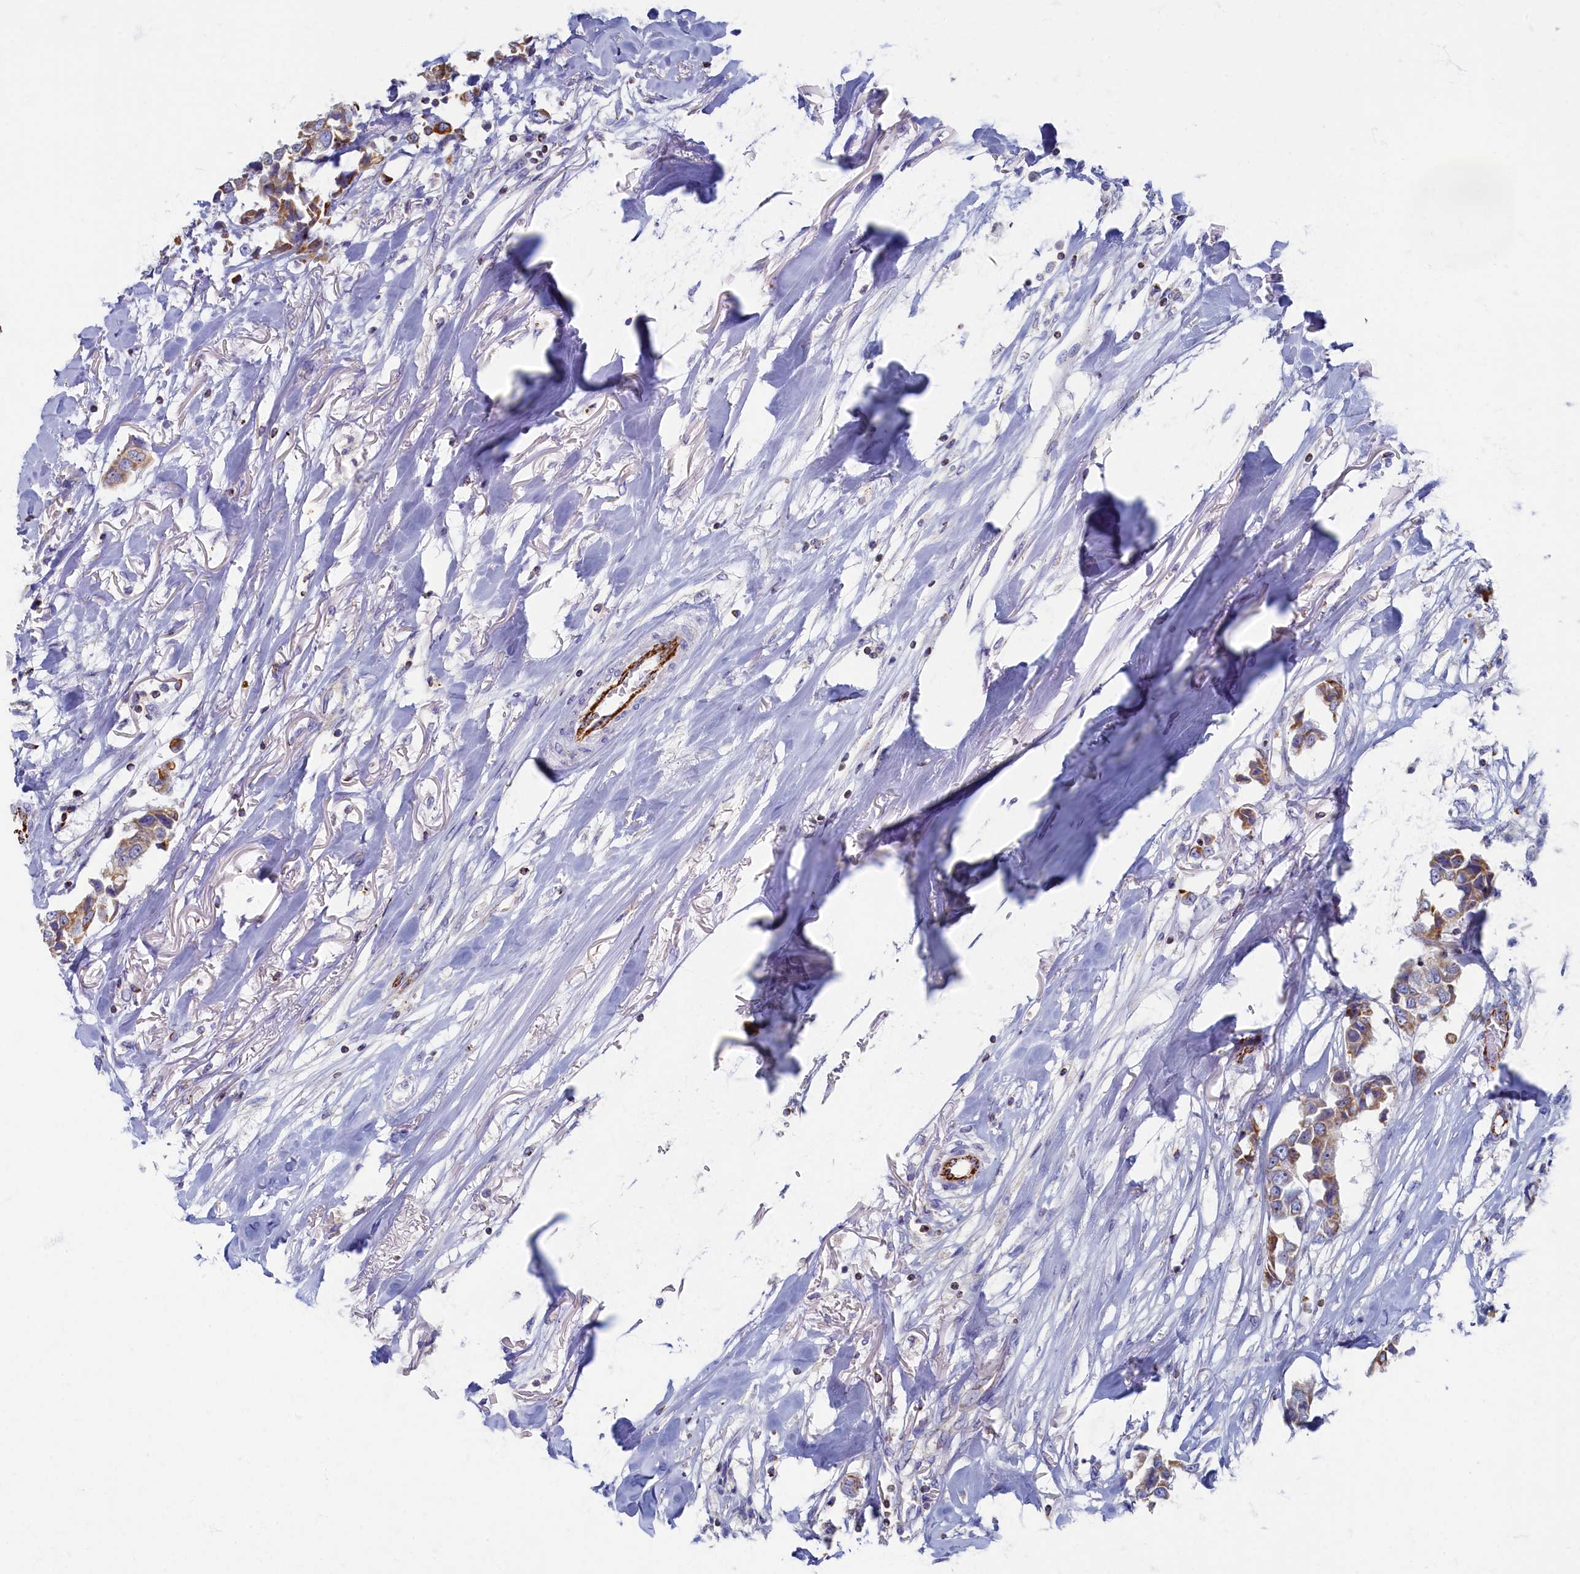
{"staining": {"intensity": "moderate", "quantity": ">75%", "location": "cytoplasmic/membranous"}, "tissue": "breast cancer", "cell_type": "Tumor cells", "image_type": "cancer", "snomed": [{"axis": "morphology", "description": "Duct carcinoma"}, {"axis": "topography", "description": "Breast"}], "caption": "Tumor cells display moderate cytoplasmic/membranous staining in about >75% of cells in breast cancer (infiltrating ductal carcinoma).", "gene": "OCIAD2", "patient": {"sex": "female", "age": 80}}